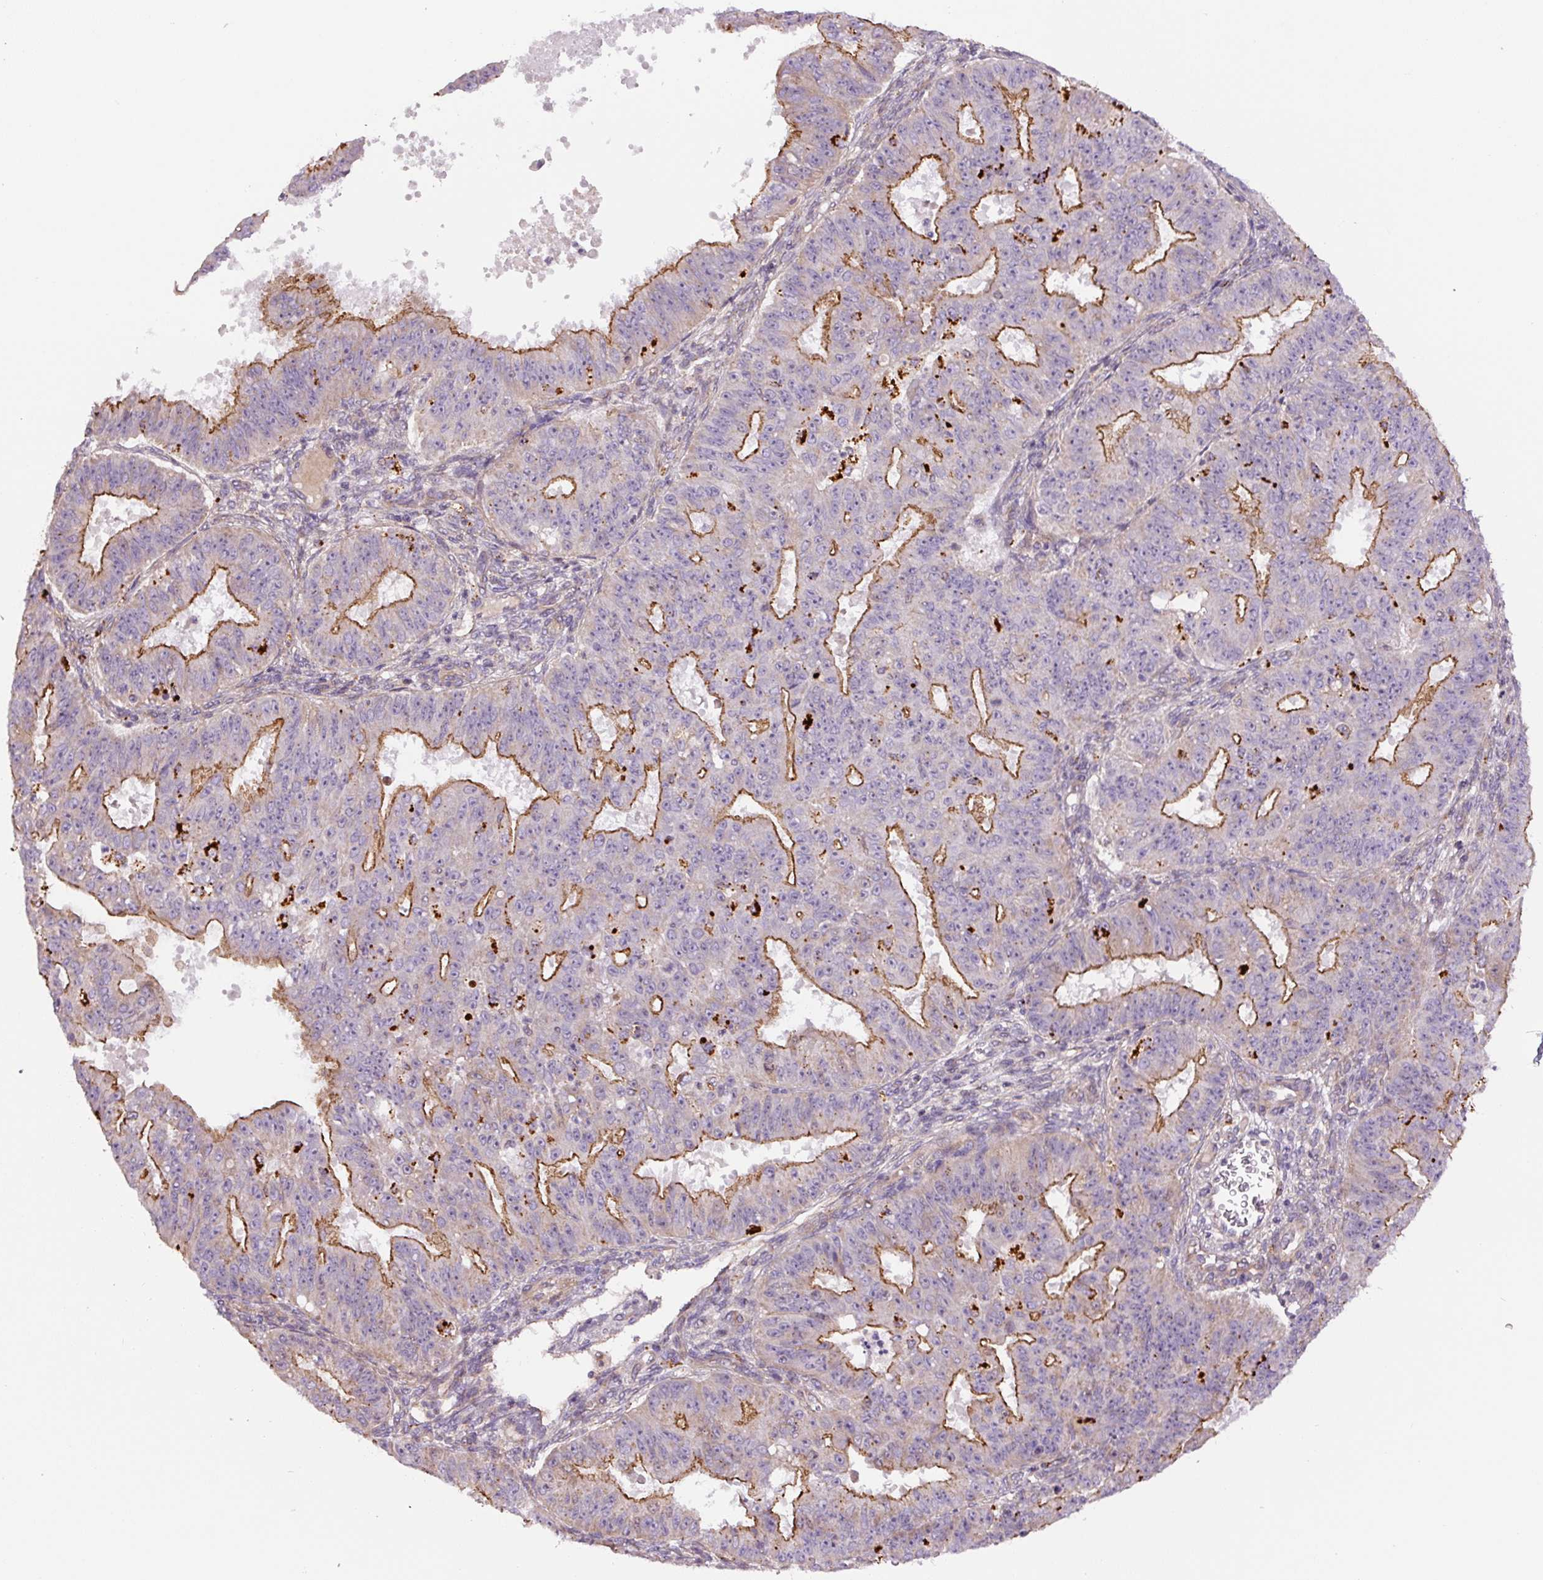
{"staining": {"intensity": "moderate", "quantity": "25%-75%", "location": "cytoplasmic/membranous"}, "tissue": "ovarian cancer", "cell_type": "Tumor cells", "image_type": "cancer", "snomed": [{"axis": "morphology", "description": "Carcinoma, endometroid"}, {"axis": "topography", "description": "Appendix"}, {"axis": "topography", "description": "Ovary"}], "caption": "Moderate cytoplasmic/membranous expression for a protein is appreciated in about 25%-75% of tumor cells of endometroid carcinoma (ovarian) using immunohistochemistry (IHC).", "gene": "CCNI2", "patient": {"sex": "female", "age": 42}}